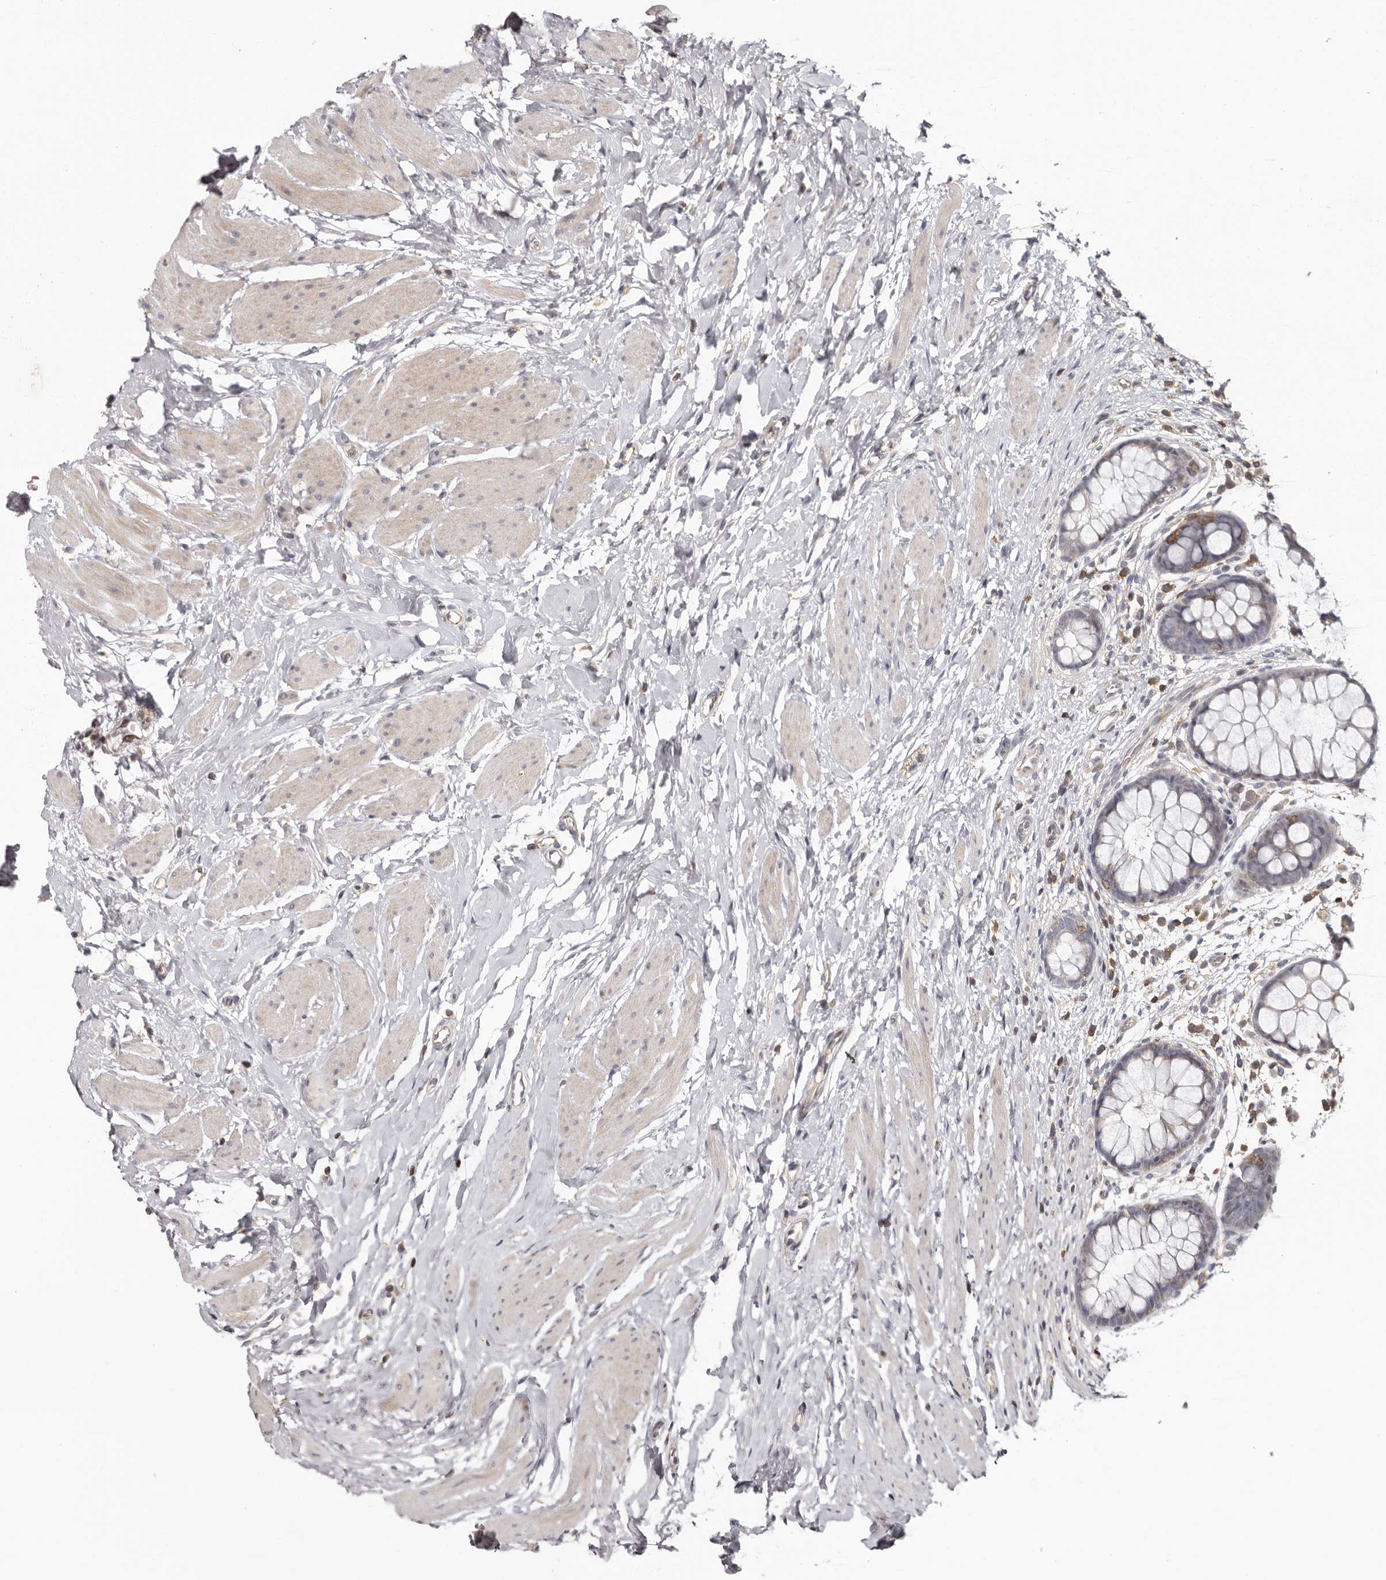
{"staining": {"intensity": "weak", "quantity": "25%-75%", "location": "cytoplasmic/membranous"}, "tissue": "colon", "cell_type": "Endothelial cells", "image_type": "normal", "snomed": [{"axis": "morphology", "description": "Normal tissue, NOS"}, {"axis": "topography", "description": "Colon"}], "caption": "High-magnification brightfield microscopy of benign colon stained with DAB (3,3'-diaminobenzidine) (brown) and counterstained with hematoxylin (blue). endothelial cells exhibit weak cytoplasmic/membranous staining is present in approximately25%-75% of cells. The protein is shown in brown color, while the nuclei are stained blue.", "gene": "ANKRD44", "patient": {"sex": "female", "age": 62}}